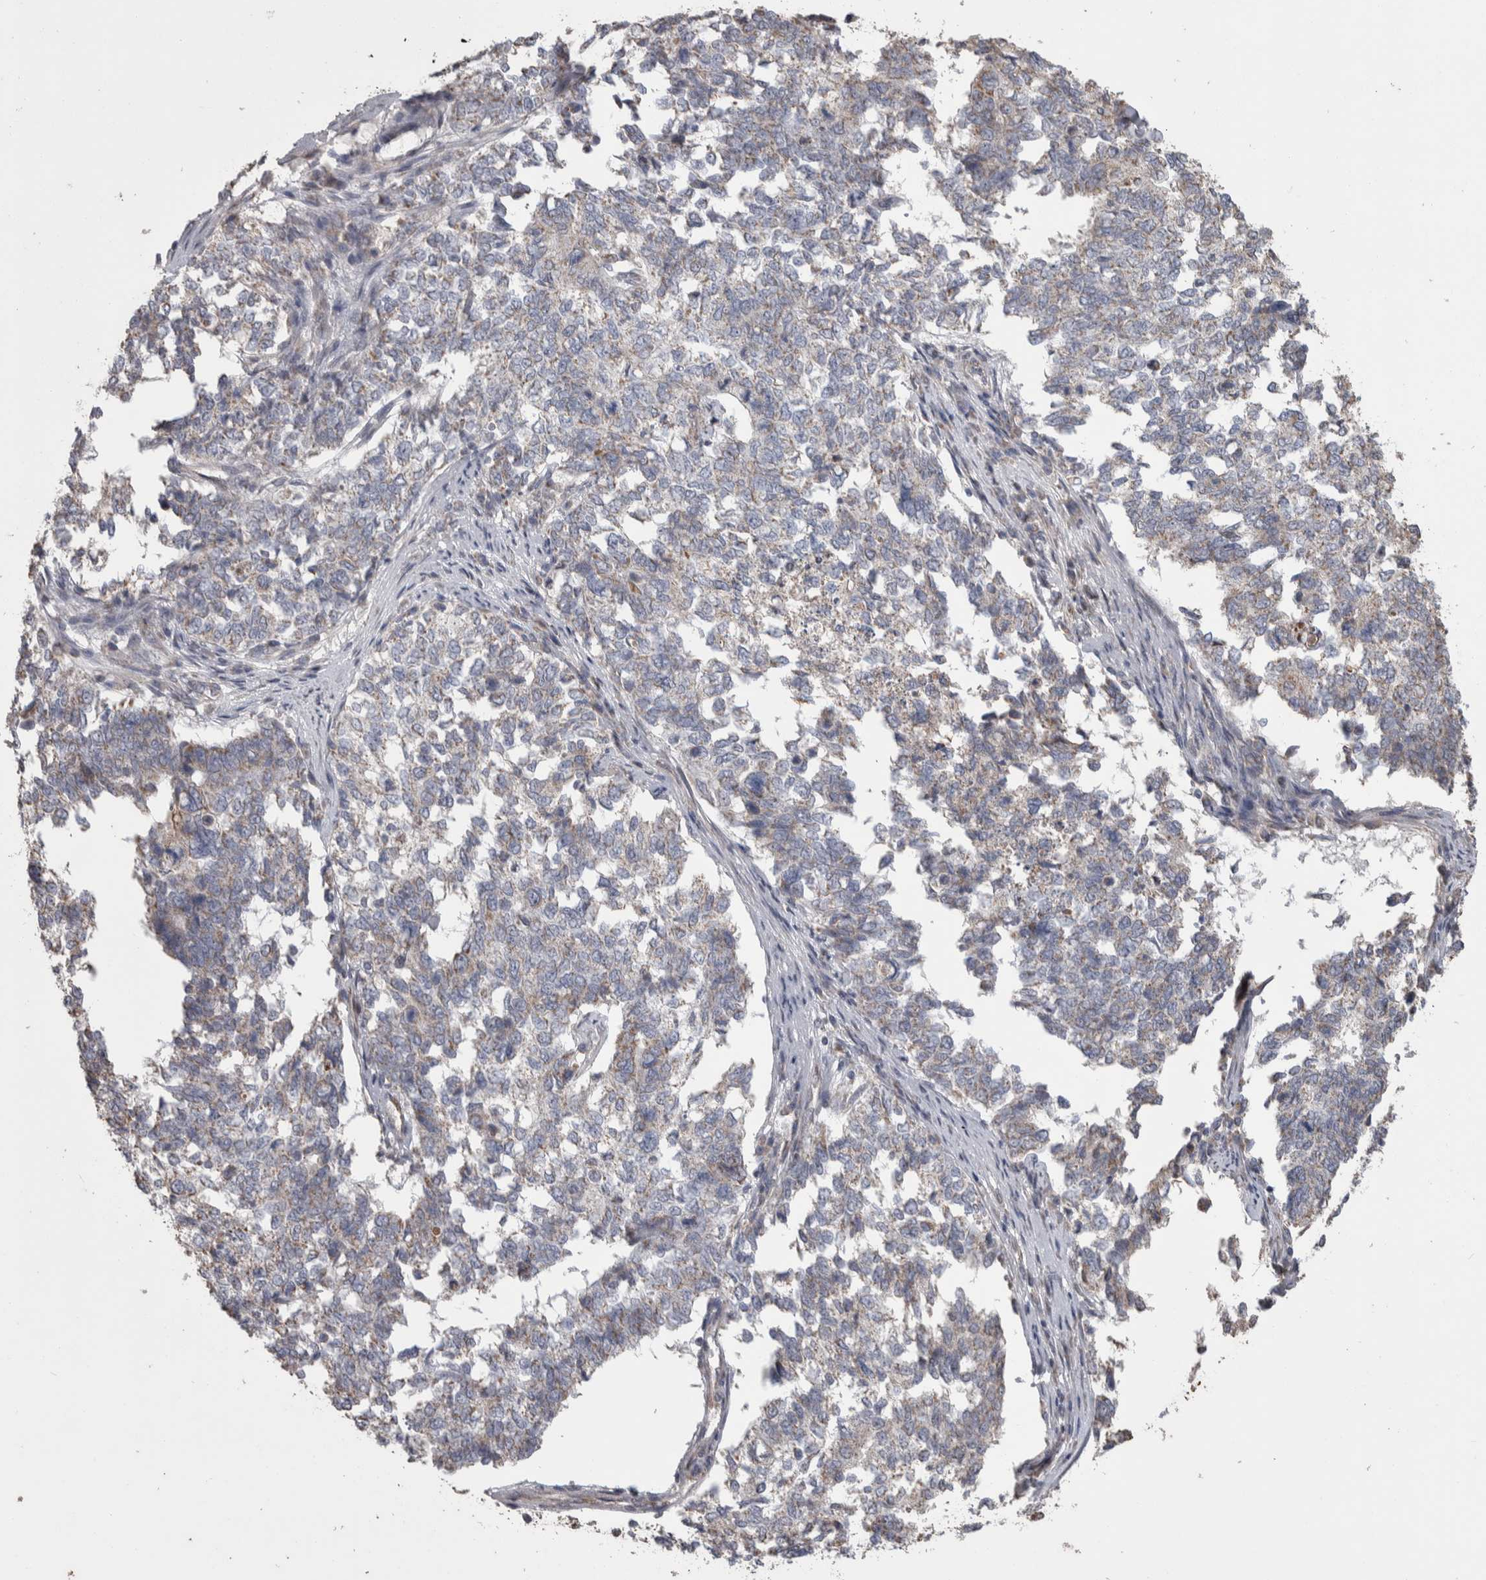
{"staining": {"intensity": "weak", "quantity": "<25%", "location": "cytoplasmic/membranous"}, "tissue": "cervical cancer", "cell_type": "Tumor cells", "image_type": "cancer", "snomed": [{"axis": "morphology", "description": "Squamous cell carcinoma, NOS"}, {"axis": "topography", "description": "Cervix"}], "caption": "Immunohistochemical staining of human cervical cancer (squamous cell carcinoma) reveals no significant expression in tumor cells. (DAB (3,3'-diaminobenzidine) immunohistochemistry (IHC) visualized using brightfield microscopy, high magnification).", "gene": "SCO1", "patient": {"sex": "female", "age": 63}}